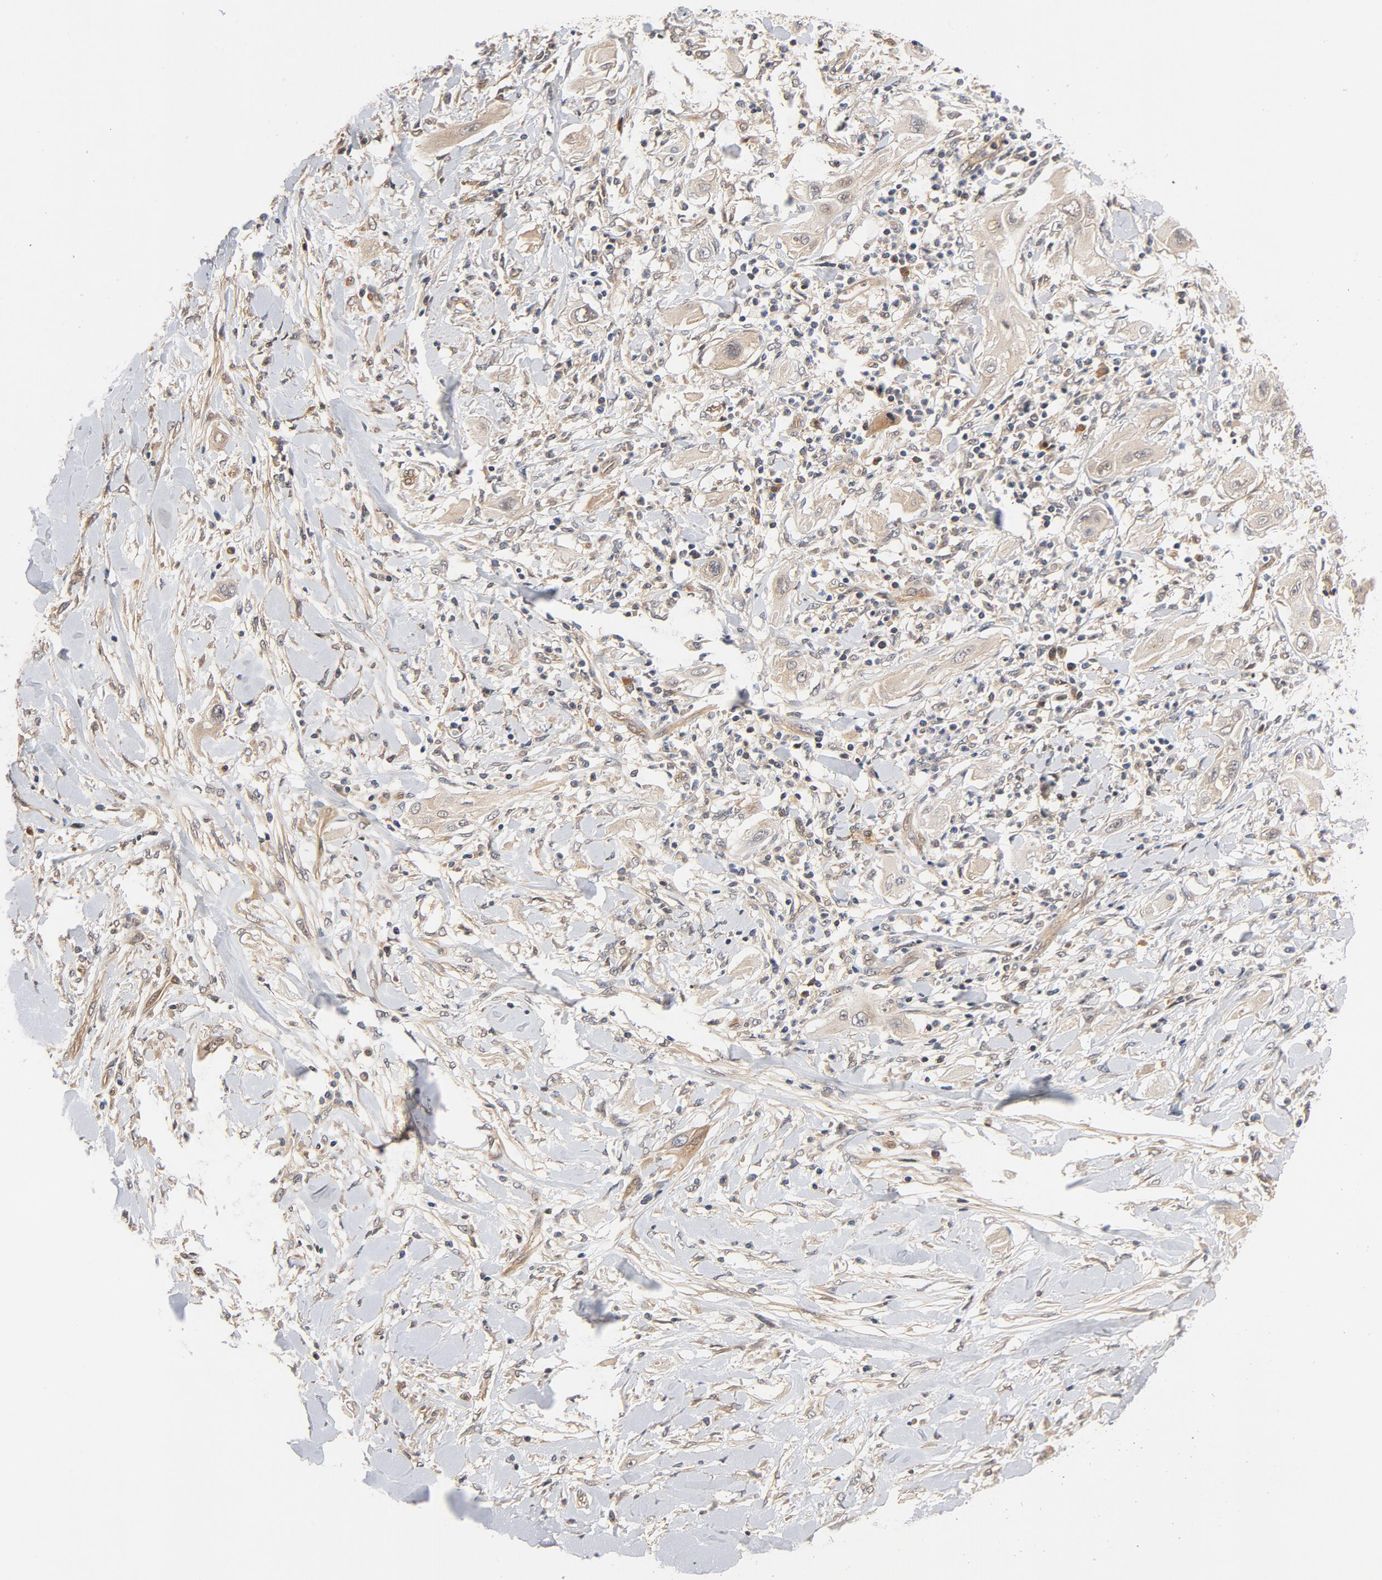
{"staining": {"intensity": "negative", "quantity": "none", "location": "none"}, "tissue": "lung cancer", "cell_type": "Tumor cells", "image_type": "cancer", "snomed": [{"axis": "morphology", "description": "Squamous cell carcinoma, NOS"}, {"axis": "topography", "description": "Lung"}], "caption": "This is an immunohistochemistry (IHC) histopathology image of squamous cell carcinoma (lung). There is no positivity in tumor cells.", "gene": "PITPNM2", "patient": {"sex": "female", "age": 47}}